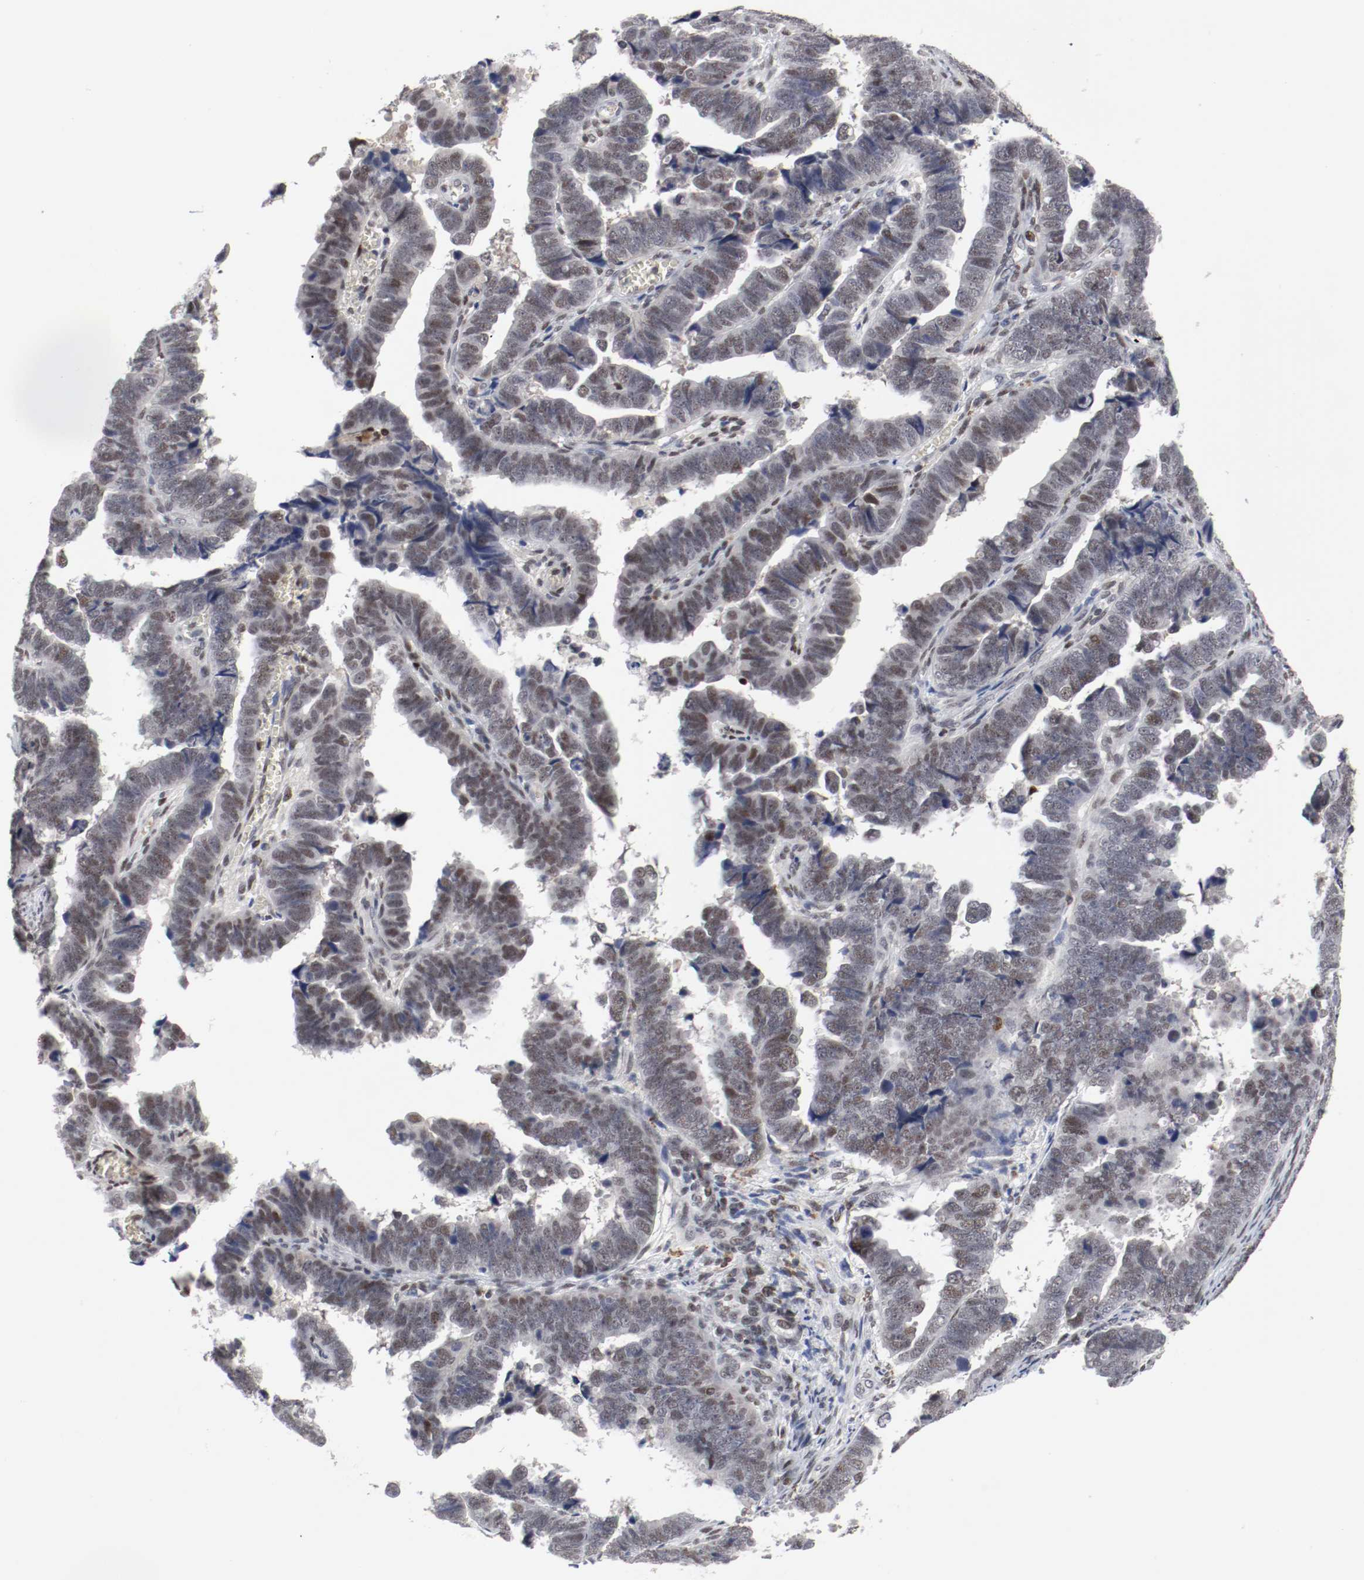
{"staining": {"intensity": "weak", "quantity": ">75%", "location": "nuclear"}, "tissue": "endometrial cancer", "cell_type": "Tumor cells", "image_type": "cancer", "snomed": [{"axis": "morphology", "description": "Adenocarcinoma, NOS"}, {"axis": "topography", "description": "Endometrium"}], "caption": "This histopathology image displays immunohistochemistry (IHC) staining of human endometrial adenocarcinoma, with low weak nuclear expression in about >75% of tumor cells.", "gene": "JUND", "patient": {"sex": "female", "age": 75}}